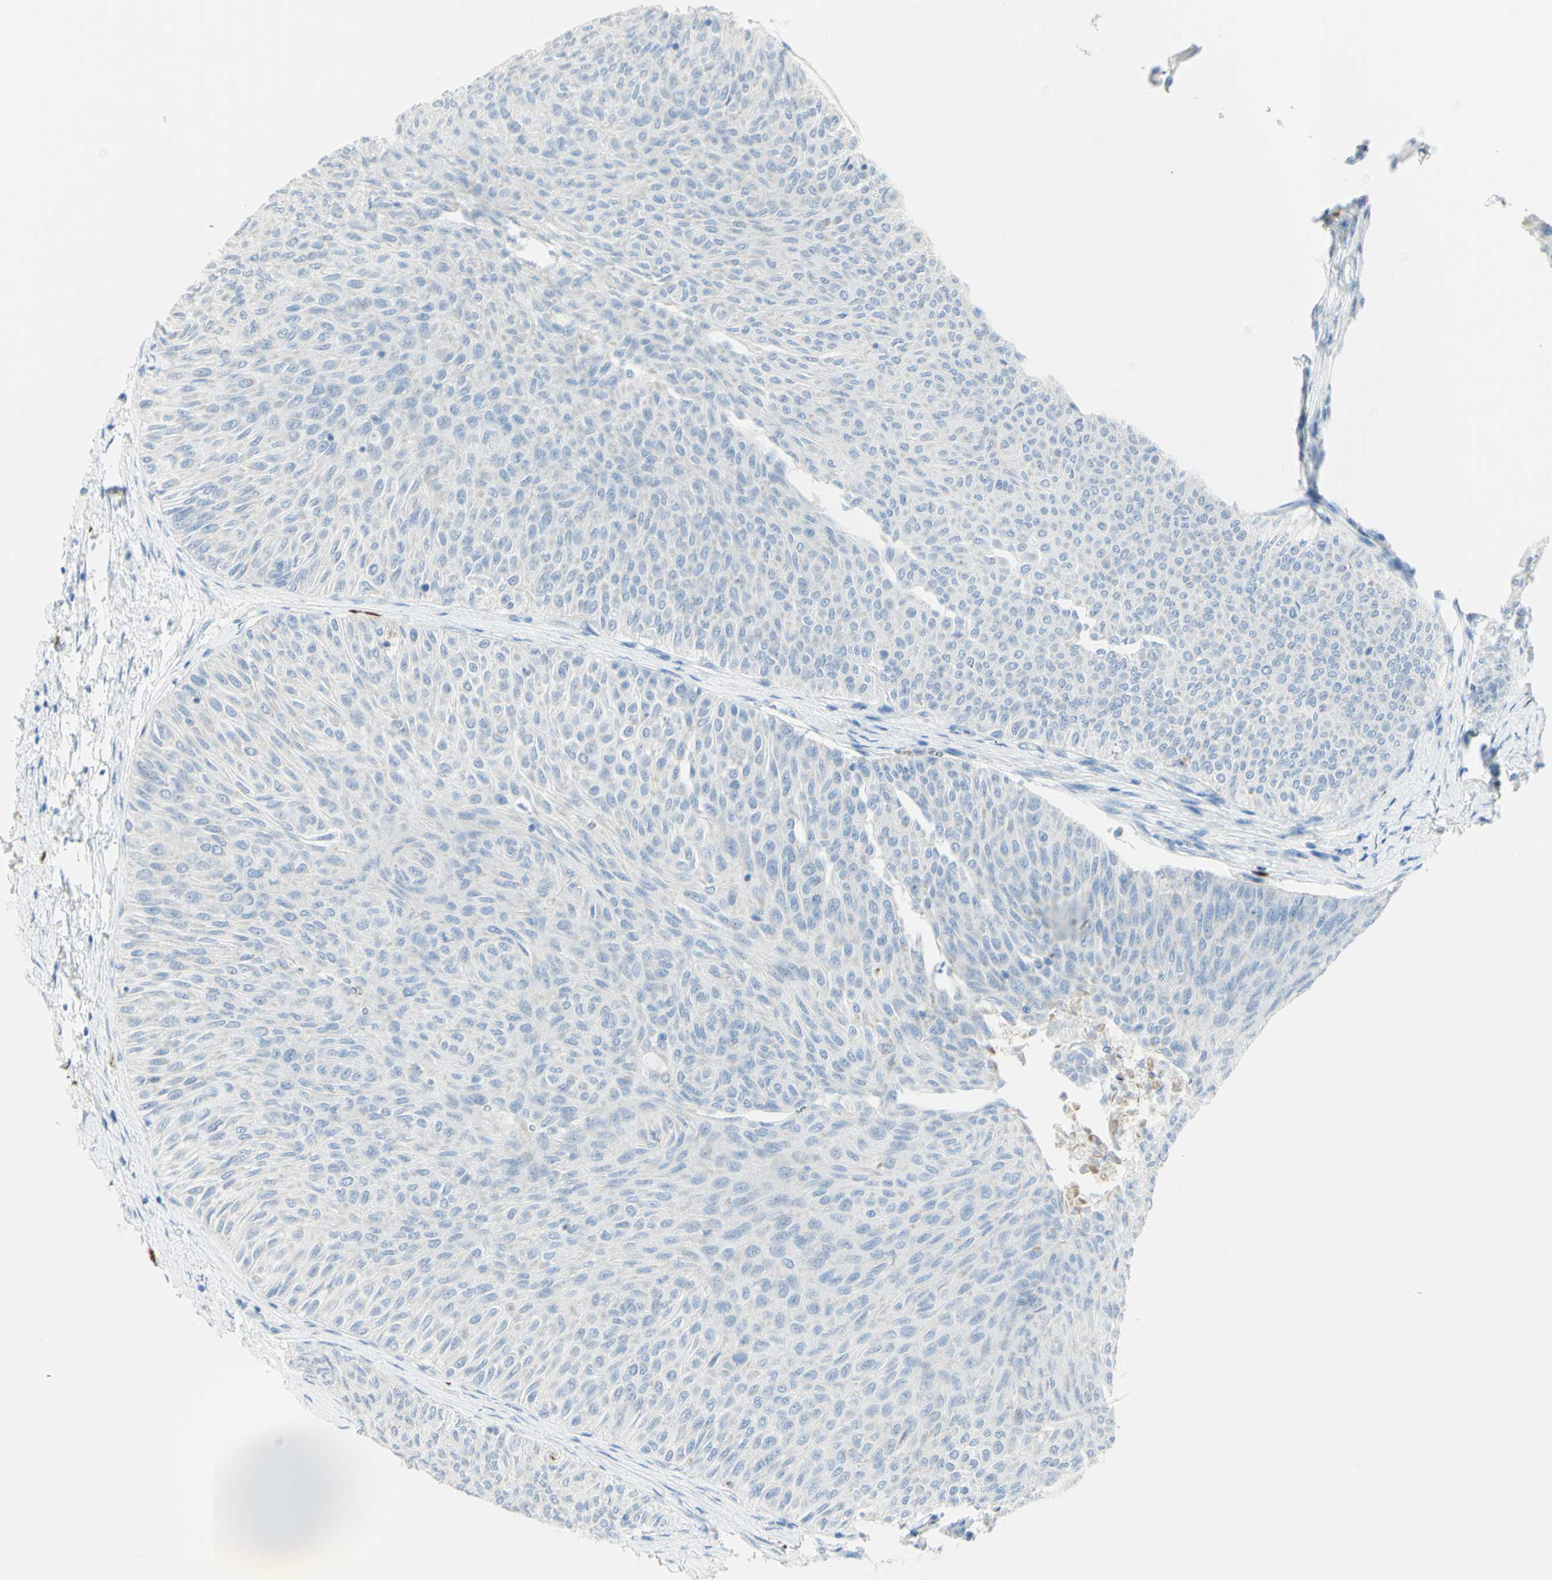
{"staining": {"intensity": "negative", "quantity": "none", "location": "none"}, "tissue": "urothelial cancer", "cell_type": "Tumor cells", "image_type": "cancer", "snomed": [{"axis": "morphology", "description": "Urothelial carcinoma, Low grade"}, {"axis": "topography", "description": "Urinary bladder"}], "caption": "This is an immunohistochemistry photomicrograph of human urothelial cancer. There is no staining in tumor cells.", "gene": "LETM1", "patient": {"sex": "male", "age": 78}}